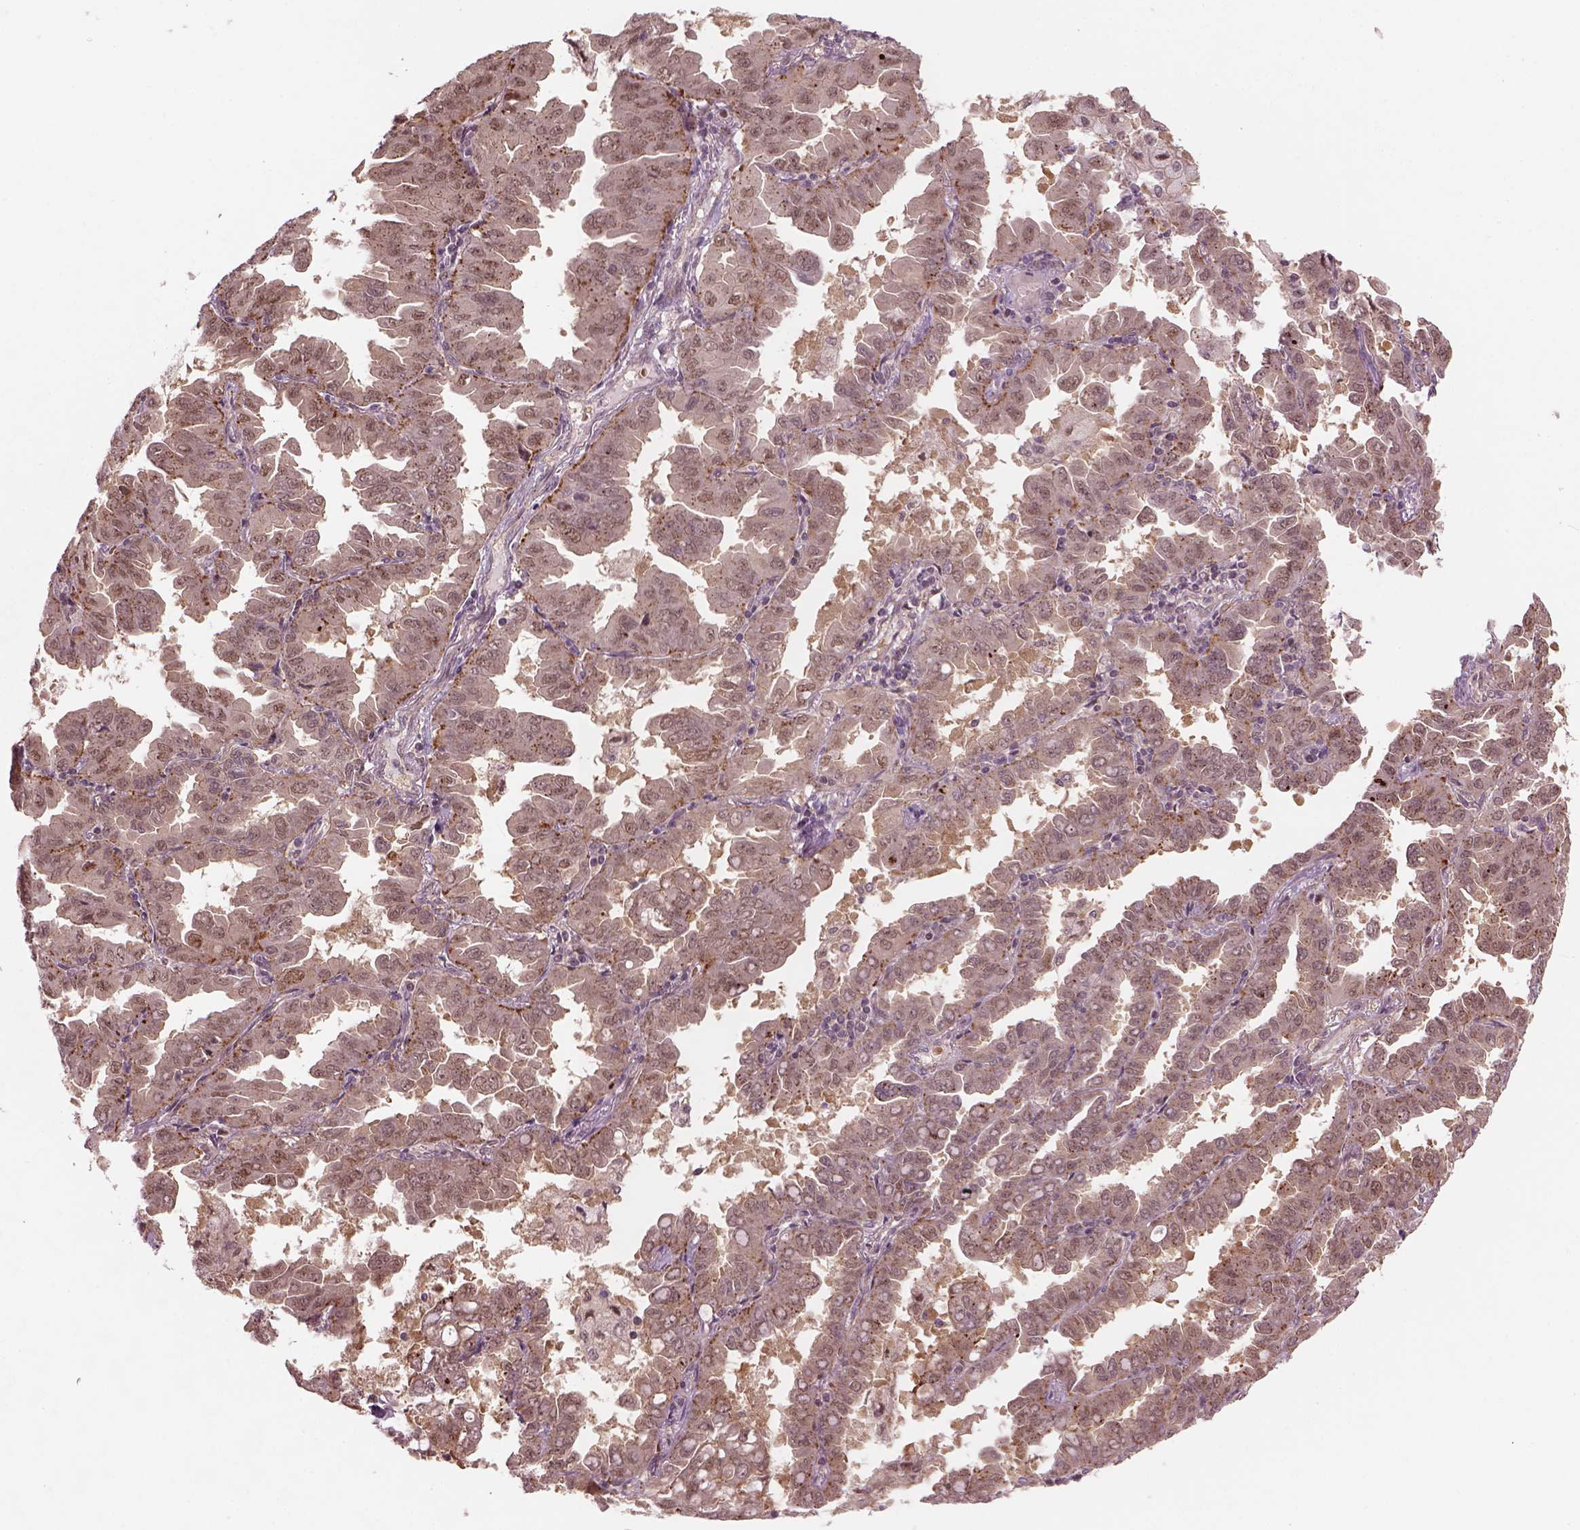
{"staining": {"intensity": "weak", "quantity": ">75%", "location": "cytoplasmic/membranous,nuclear"}, "tissue": "lung cancer", "cell_type": "Tumor cells", "image_type": "cancer", "snomed": [{"axis": "morphology", "description": "Adenocarcinoma, NOS"}, {"axis": "topography", "description": "Lung"}], "caption": "Immunohistochemical staining of human adenocarcinoma (lung) demonstrates low levels of weak cytoplasmic/membranous and nuclear protein staining in about >75% of tumor cells.", "gene": "PSMD11", "patient": {"sex": "male", "age": 64}}